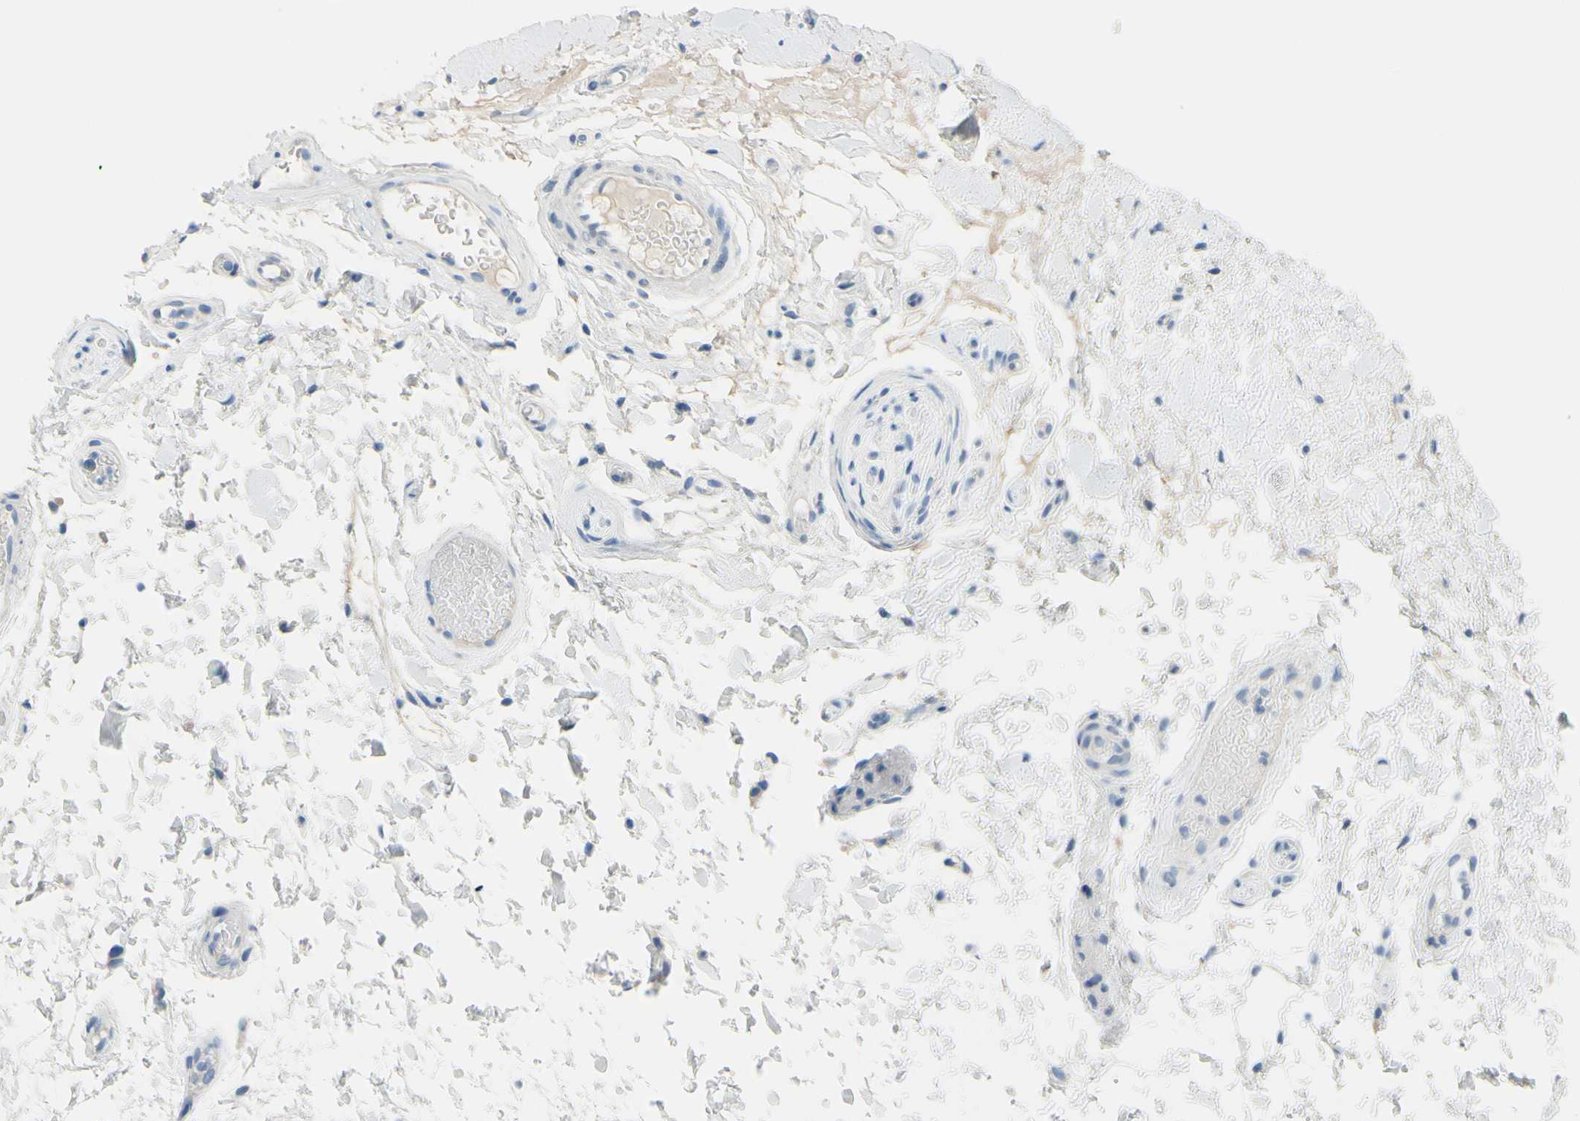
{"staining": {"intensity": "negative", "quantity": "none", "location": "none"}, "tissue": "oral mucosa", "cell_type": "Squamous epithelial cells", "image_type": "normal", "snomed": [{"axis": "morphology", "description": "Normal tissue, NOS"}, {"axis": "morphology", "description": "Squamous cell carcinoma, NOS"}, {"axis": "topography", "description": "Skeletal muscle"}, {"axis": "topography", "description": "Oral tissue"}, {"axis": "topography", "description": "Head-Neck"}], "caption": "Immunohistochemistry of benign human oral mucosa reveals no staining in squamous epithelial cells.", "gene": "SLC1A2", "patient": {"sex": "male", "age": 71}}